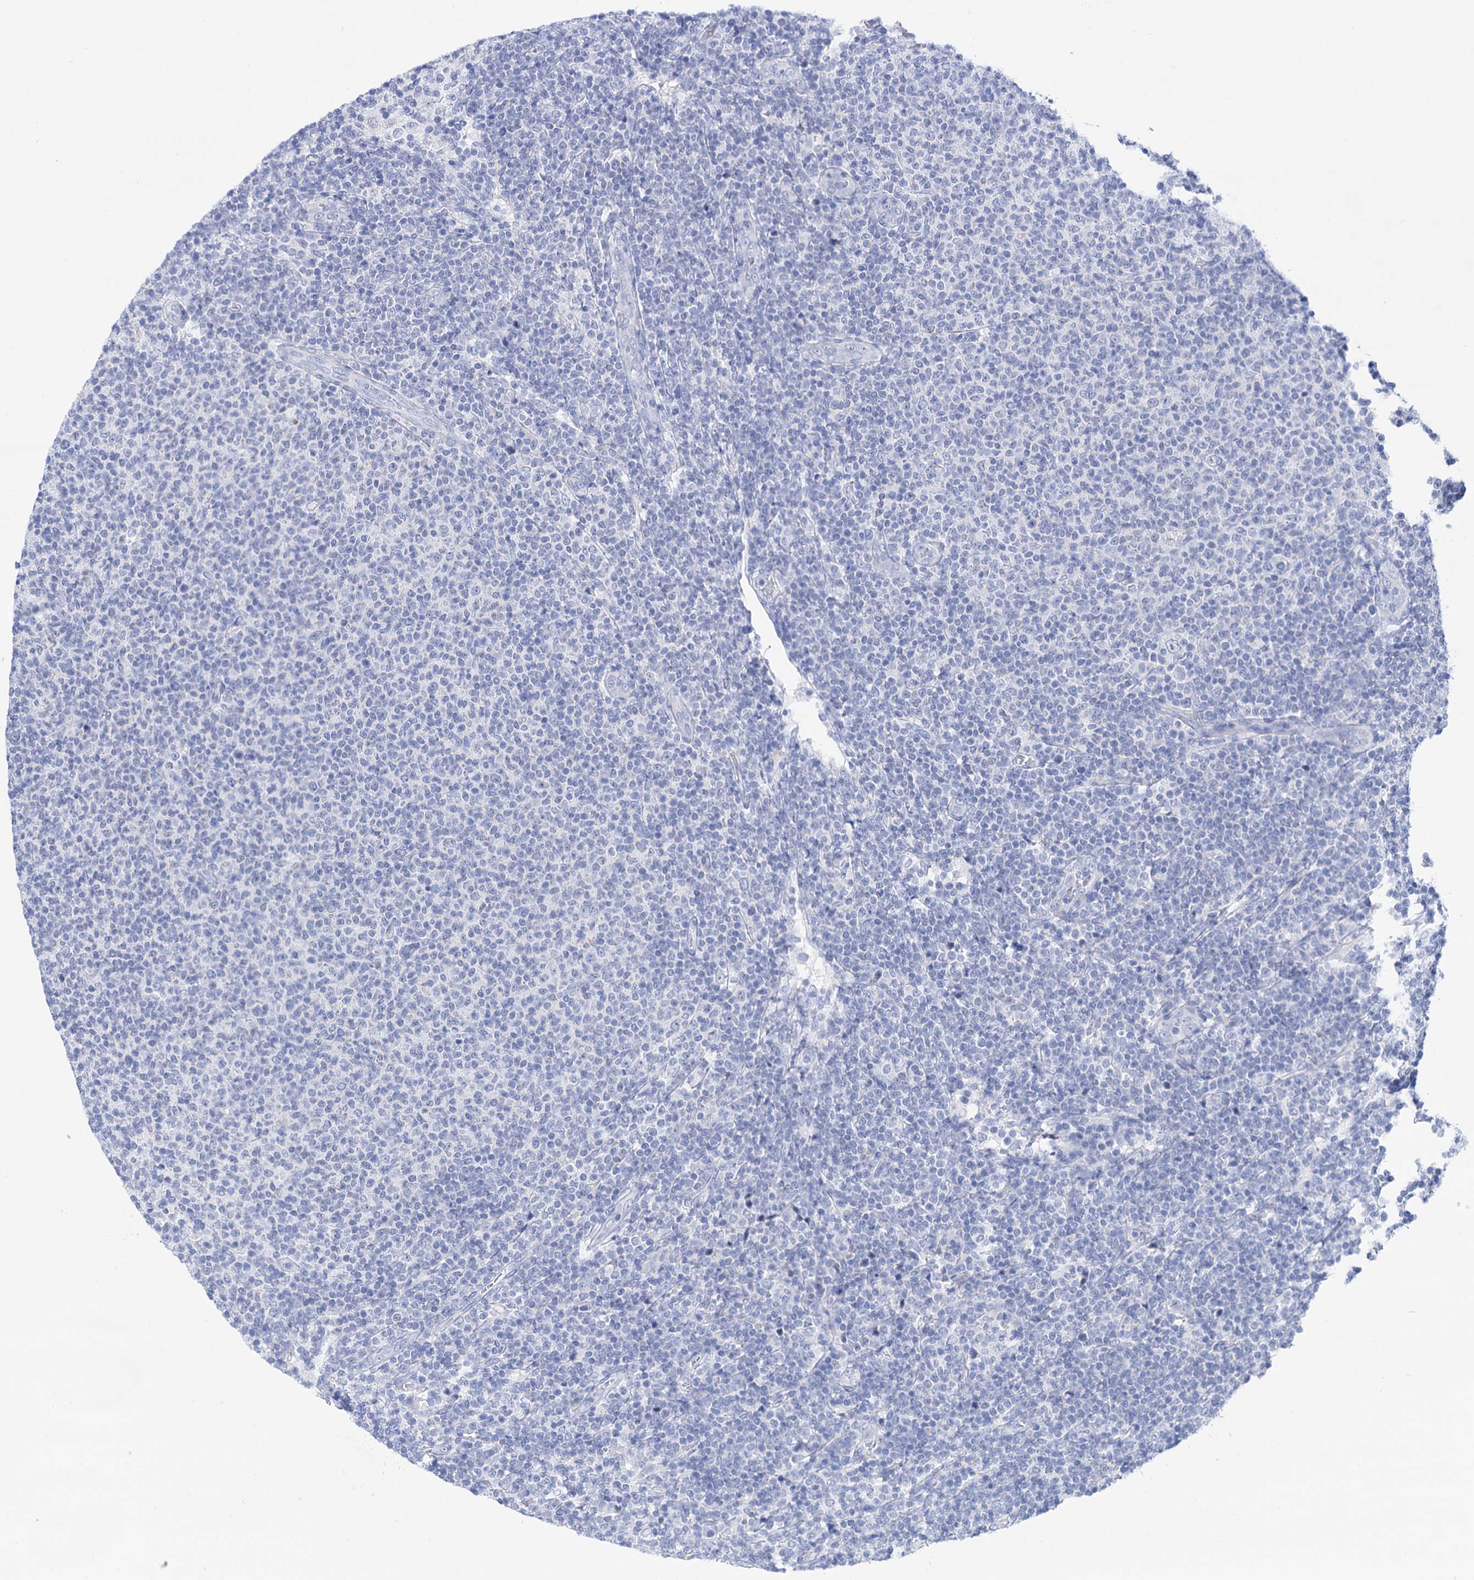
{"staining": {"intensity": "negative", "quantity": "none", "location": "none"}, "tissue": "lymphoma", "cell_type": "Tumor cells", "image_type": "cancer", "snomed": [{"axis": "morphology", "description": "Malignant lymphoma, non-Hodgkin's type, Low grade"}, {"axis": "topography", "description": "Lymph node"}], "caption": "Photomicrograph shows no significant protein positivity in tumor cells of lymphoma.", "gene": "YARS2", "patient": {"sex": "male", "age": 66}}